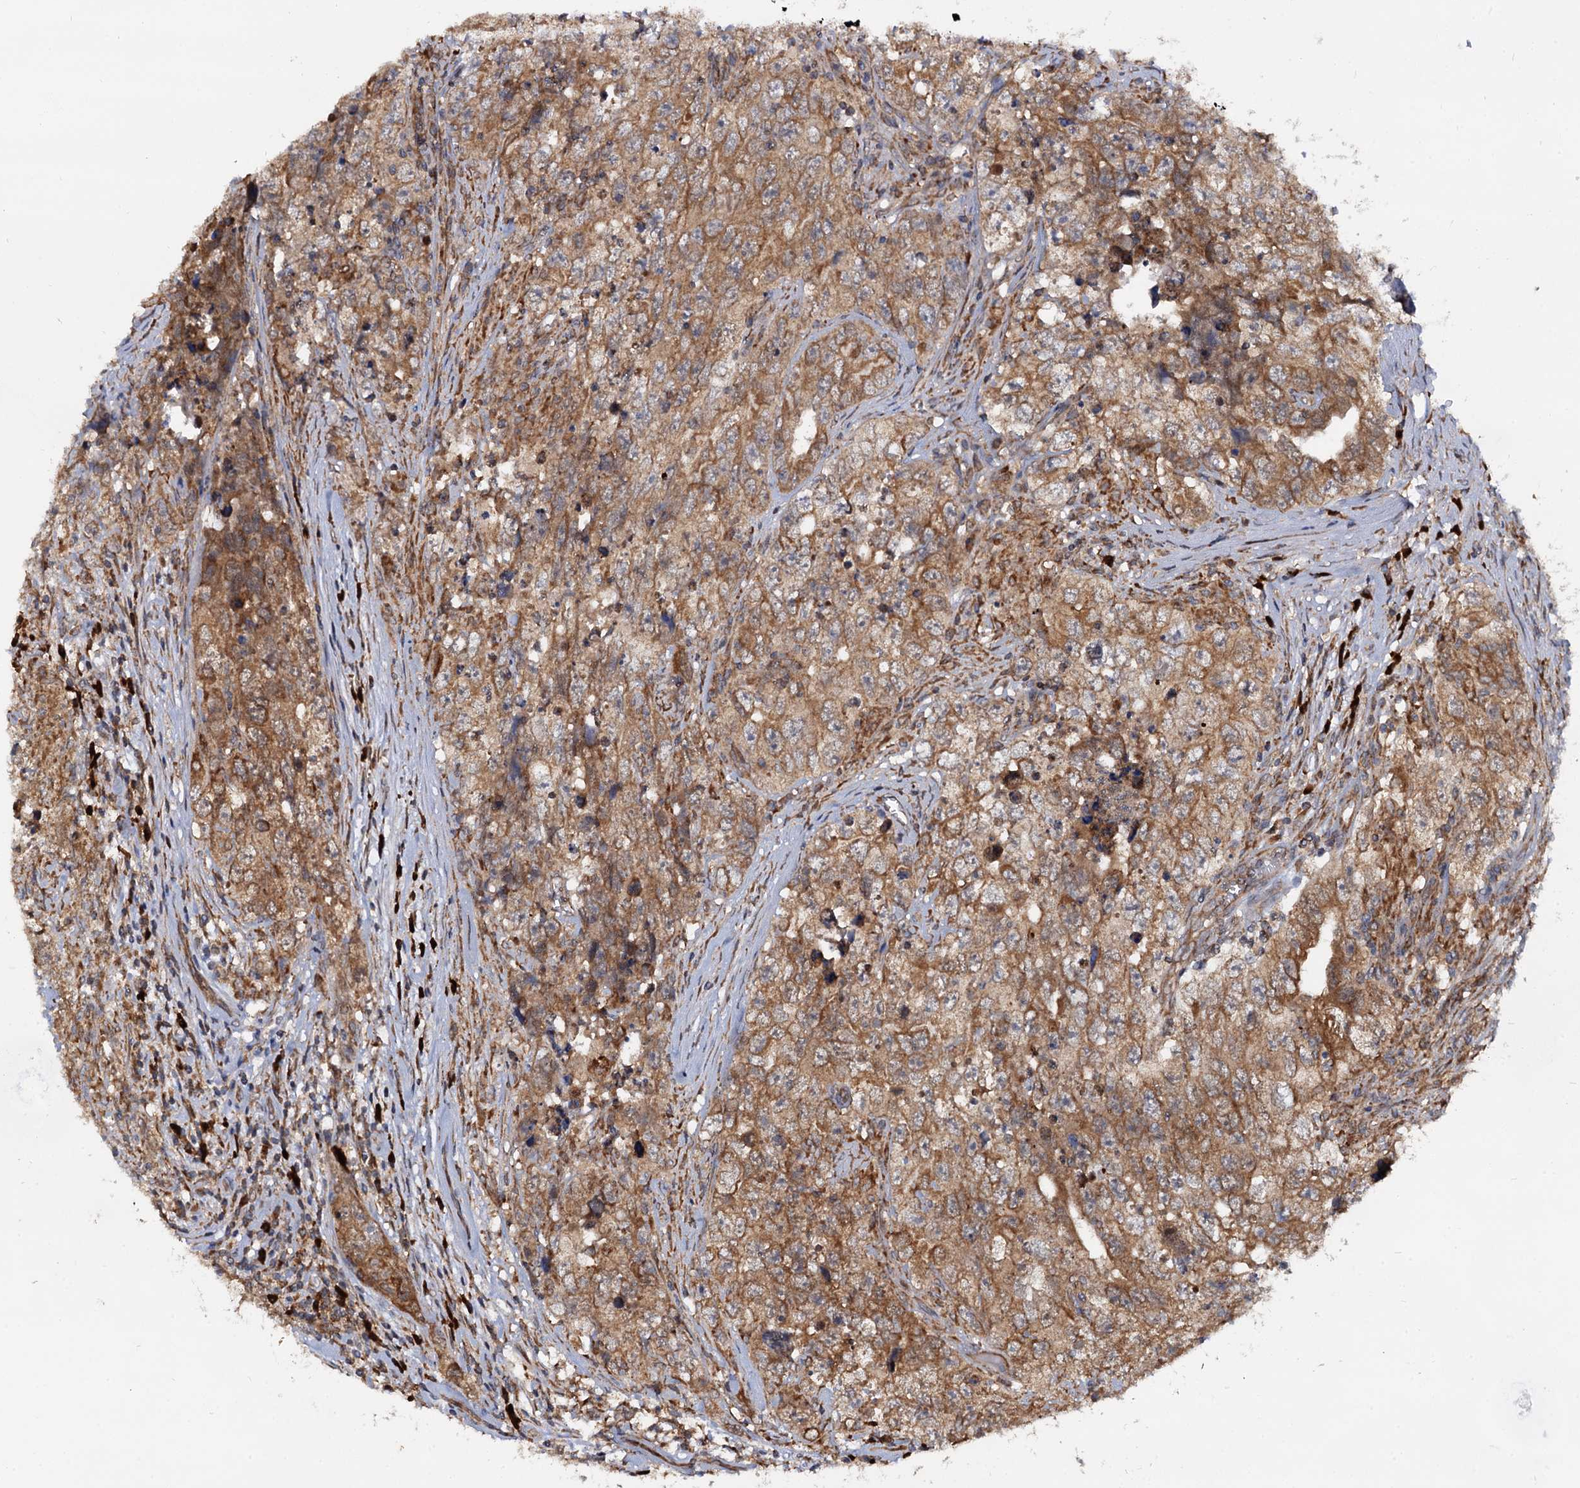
{"staining": {"intensity": "moderate", "quantity": ">75%", "location": "cytoplasmic/membranous"}, "tissue": "testis cancer", "cell_type": "Tumor cells", "image_type": "cancer", "snomed": [{"axis": "morphology", "description": "Seminoma, NOS"}, {"axis": "morphology", "description": "Carcinoma, Embryonal, NOS"}, {"axis": "topography", "description": "Testis"}], "caption": "Testis embryonal carcinoma stained with a brown dye exhibits moderate cytoplasmic/membranous positive staining in approximately >75% of tumor cells.", "gene": "UFM1", "patient": {"sex": "male", "age": 43}}